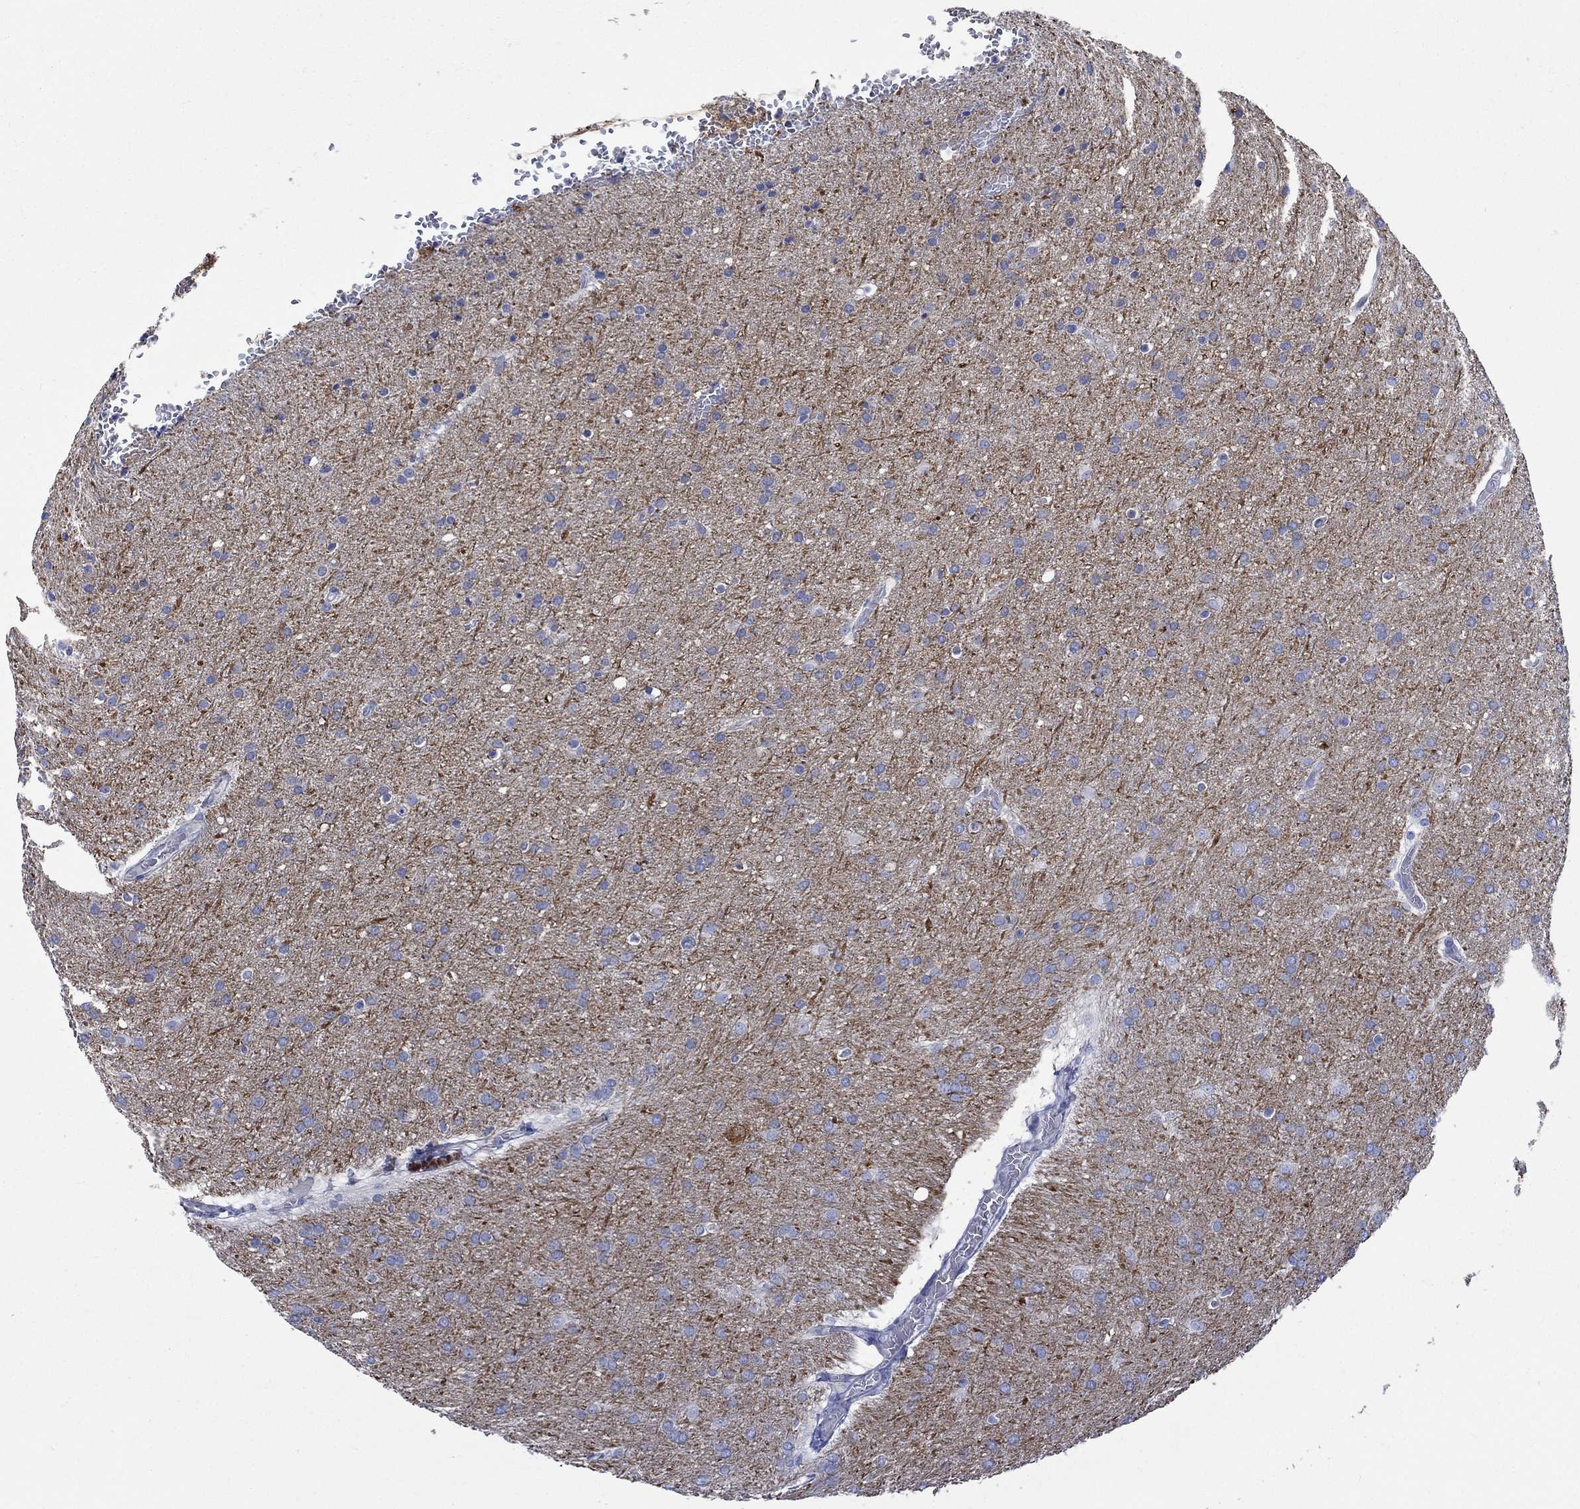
{"staining": {"intensity": "strong", "quantity": "<25%", "location": "cytoplasmic/membranous"}, "tissue": "glioma", "cell_type": "Tumor cells", "image_type": "cancer", "snomed": [{"axis": "morphology", "description": "Glioma, malignant, Low grade"}, {"axis": "topography", "description": "Brain"}], "caption": "The image displays immunohistochemical staining of glioma. There is strong cytoplasmic/membranous staining is appreciated in about <25% of tumor cells.", "gene": "CPLX2", "patient": {"sex": "female", "age": 32}}